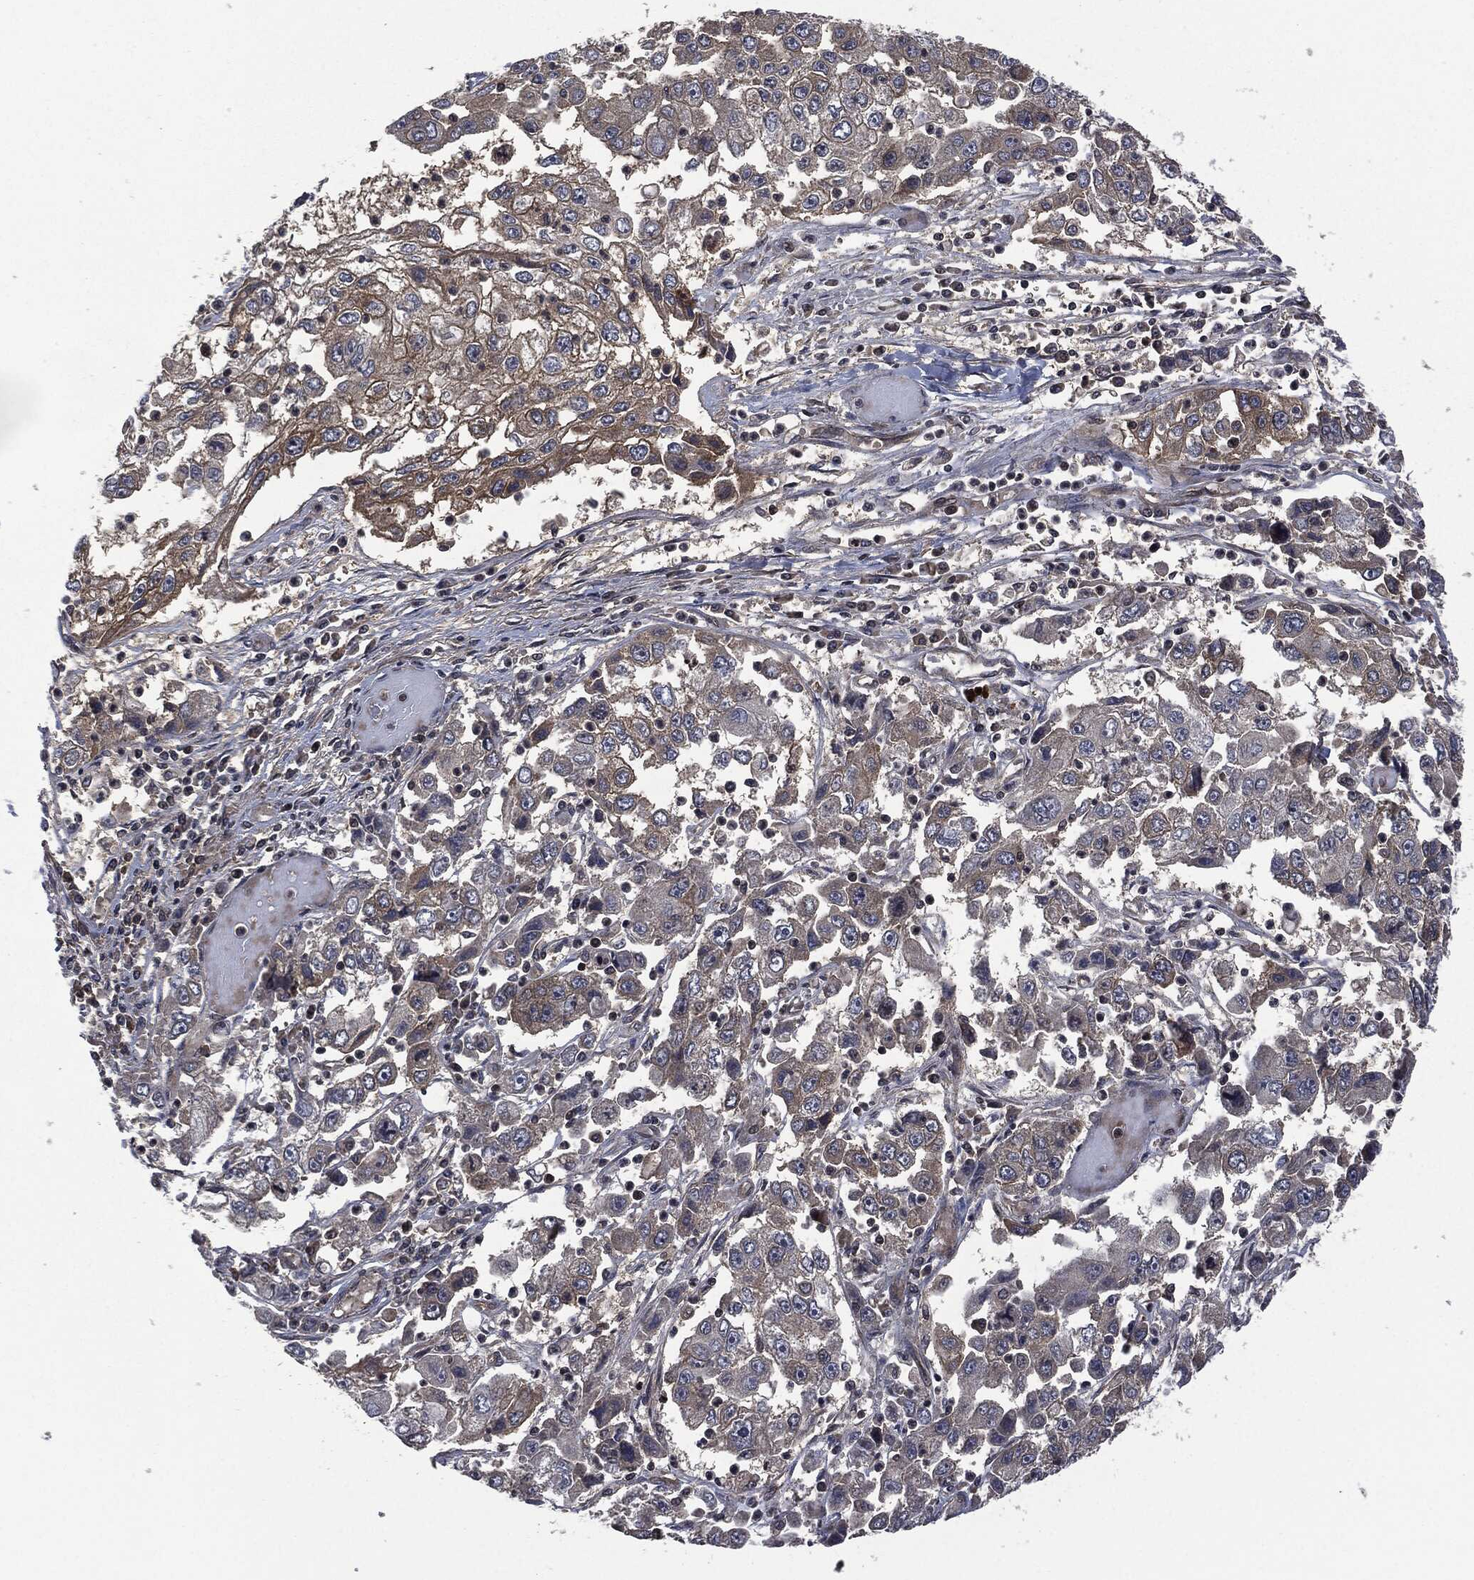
{"staining": {"intensity": "moderate", "quantity": "<25%", "location": "cytoplasmic/membranous"}, "tissue": "cervical cancer", "cell_type": "Tumor cells", "image_type": "cancer", "snomed": [{"axis": "morphology", "description": "Squamous cell carcinoma, NOS"}, {"axis": "topography", "description": "Cervix"}], "caption": "The photomicrograph shows staining of squamous cell carcinoma (cervical), revealing moderate cytoplasmic/membranous protein expression (brown color) within tumor cells.", "gene": "HRAS", "patient": {"sex": "female", "age": 36}}